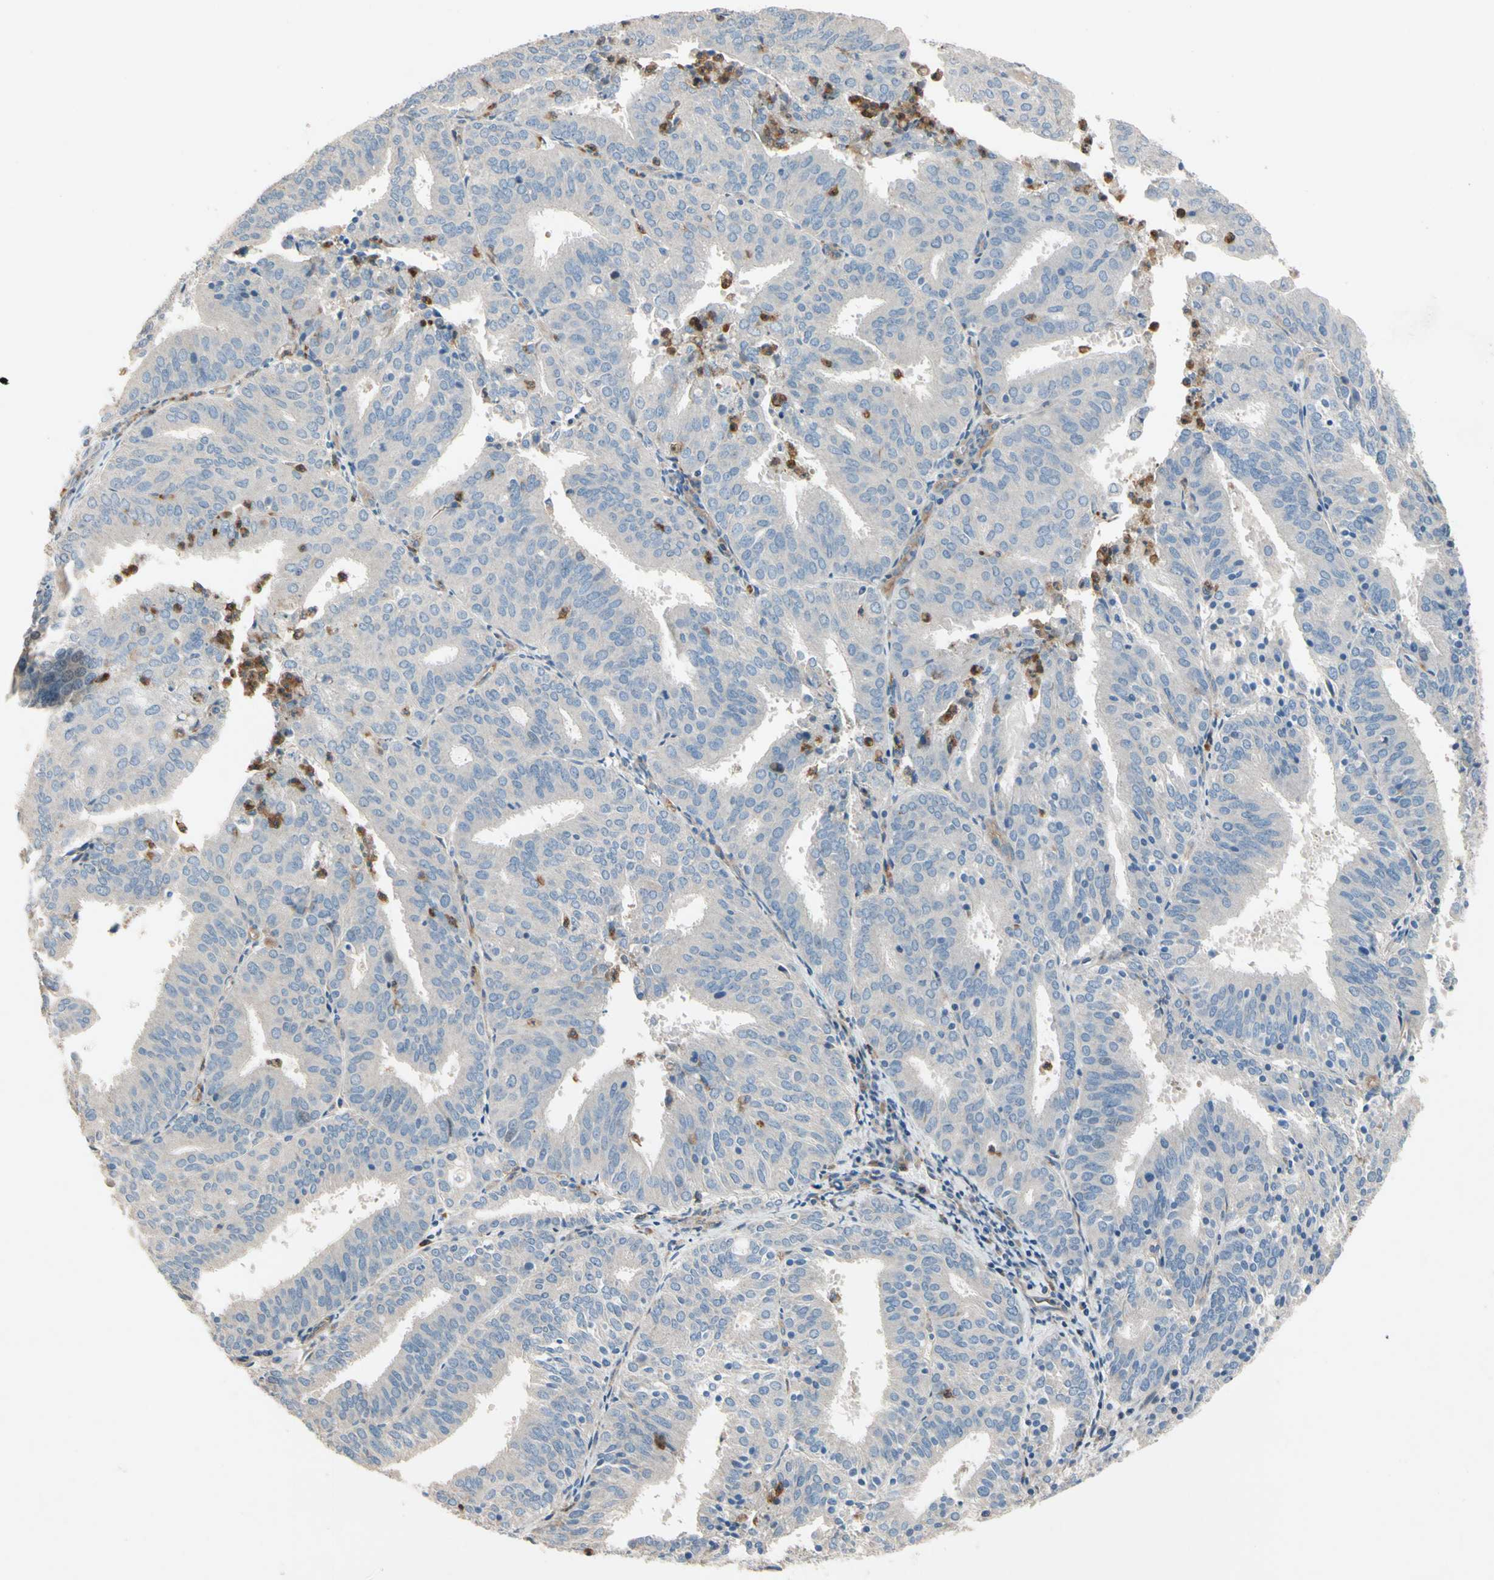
{"staining": {"intensity": "negative", "quantity": "none", "location": "none"}, "tissue": "endometrial cancer", "cell_type": "Tumor cells", "image_type": "cancer", "snomed": [{"axis": "morphology", "description": "Adenocarcinoma, NOS"}, {"axis": "topography", "description": "Uterus"}], "caption": "Human endometrial cancer (adenocarcinoma) stained for a protein using immunohistochemistry (IHC) demonstrates no staining in tumor cells.", "gene": "SIGLEC5", "patient": {"sex": "female", "age": 60}}